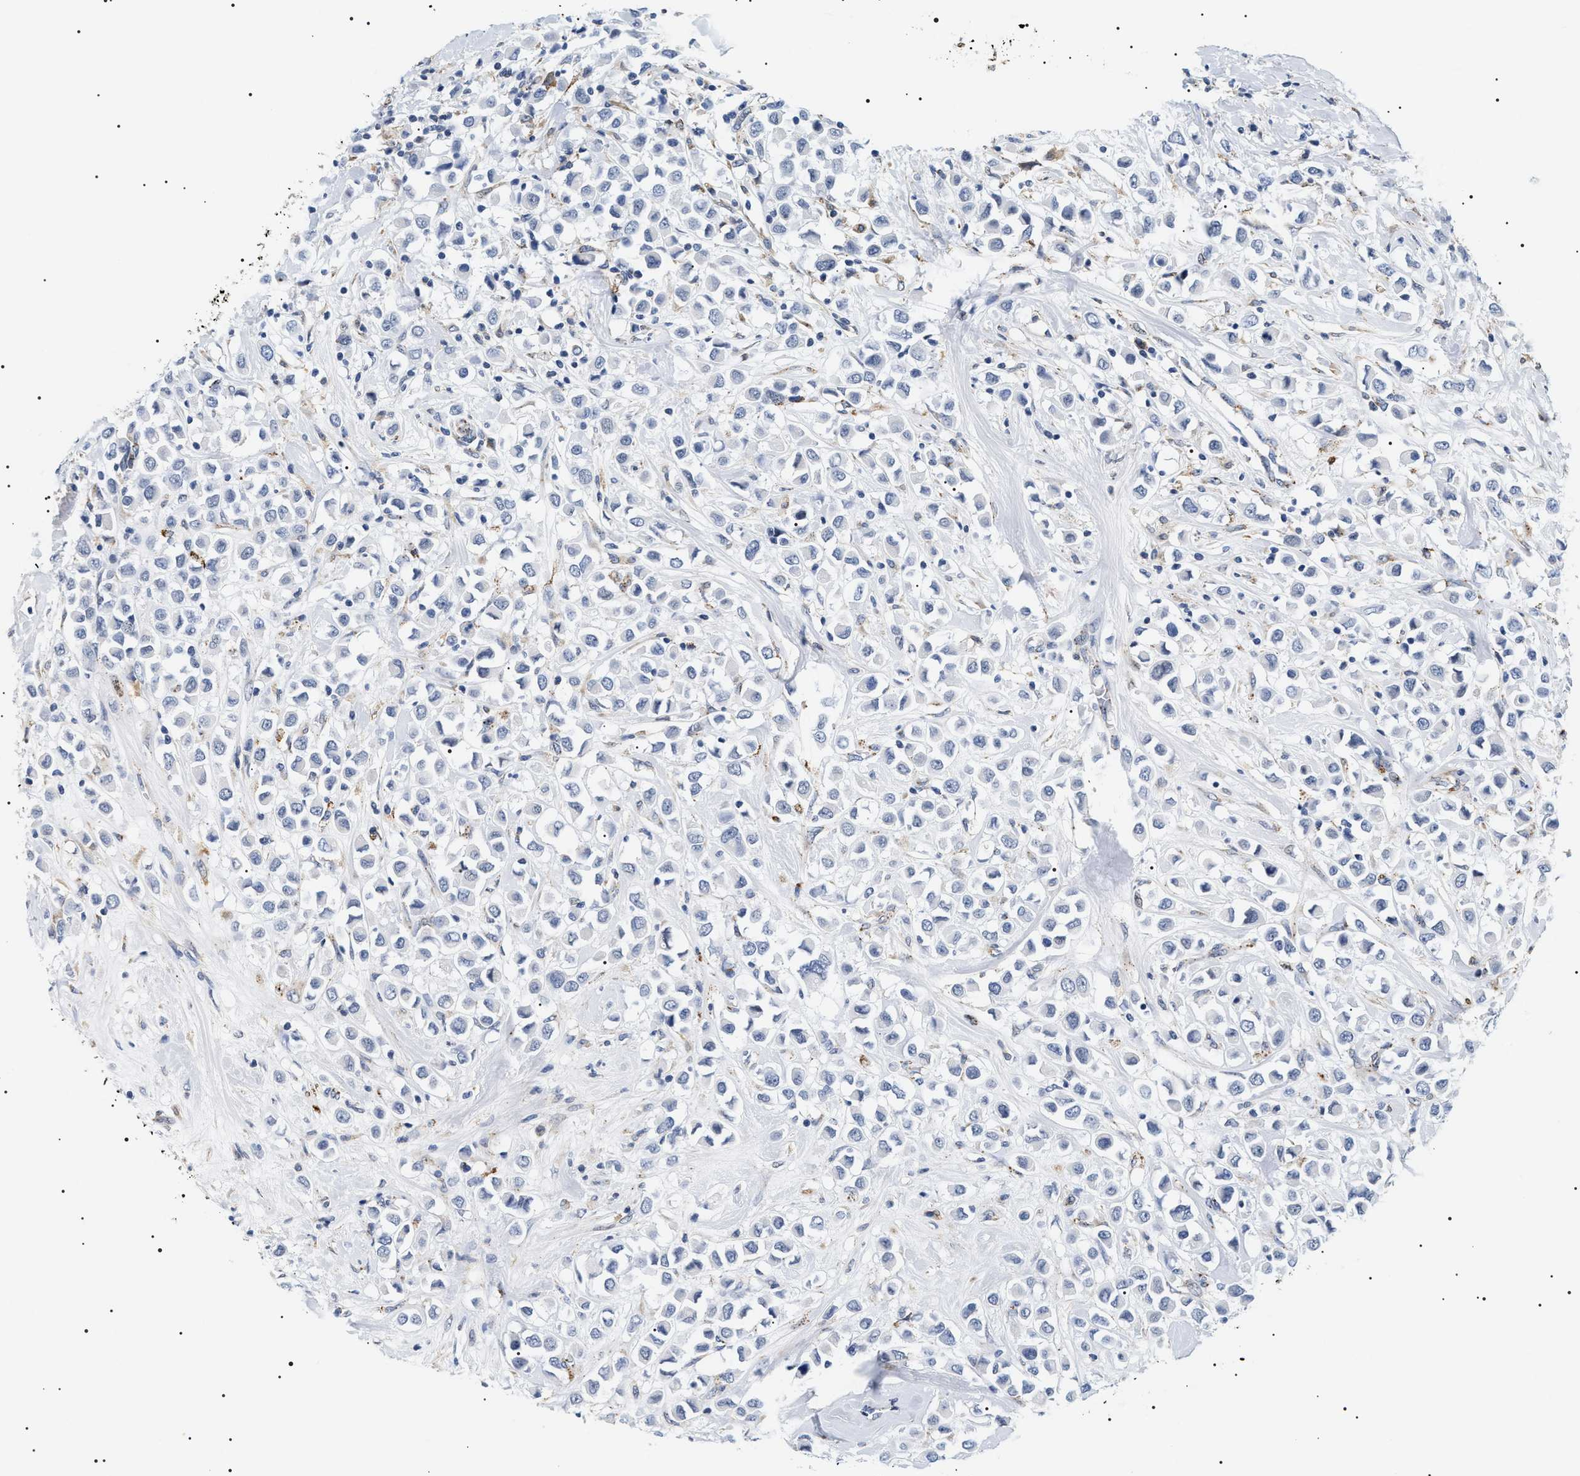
{"staining": {"intensity": "negative", "quantity": "none", "location": "none"}, "tissue": "breast cancer", "cell_type": "Tumor cells", "image_type": "cancer", "snomed": [{"axis": "morphology", "description": "Duct carcinoma"}, {"axis": "topography", "description": "Breast"}], "caption": "DAB (3,3'-diaminobenzidine) immunohistochemical staining of intraductal carcinoma (breast) reveals no significant positivity in tumor cells.", "gene": "HSD17B11", "patient": {"sex": "female", "age": 61}}